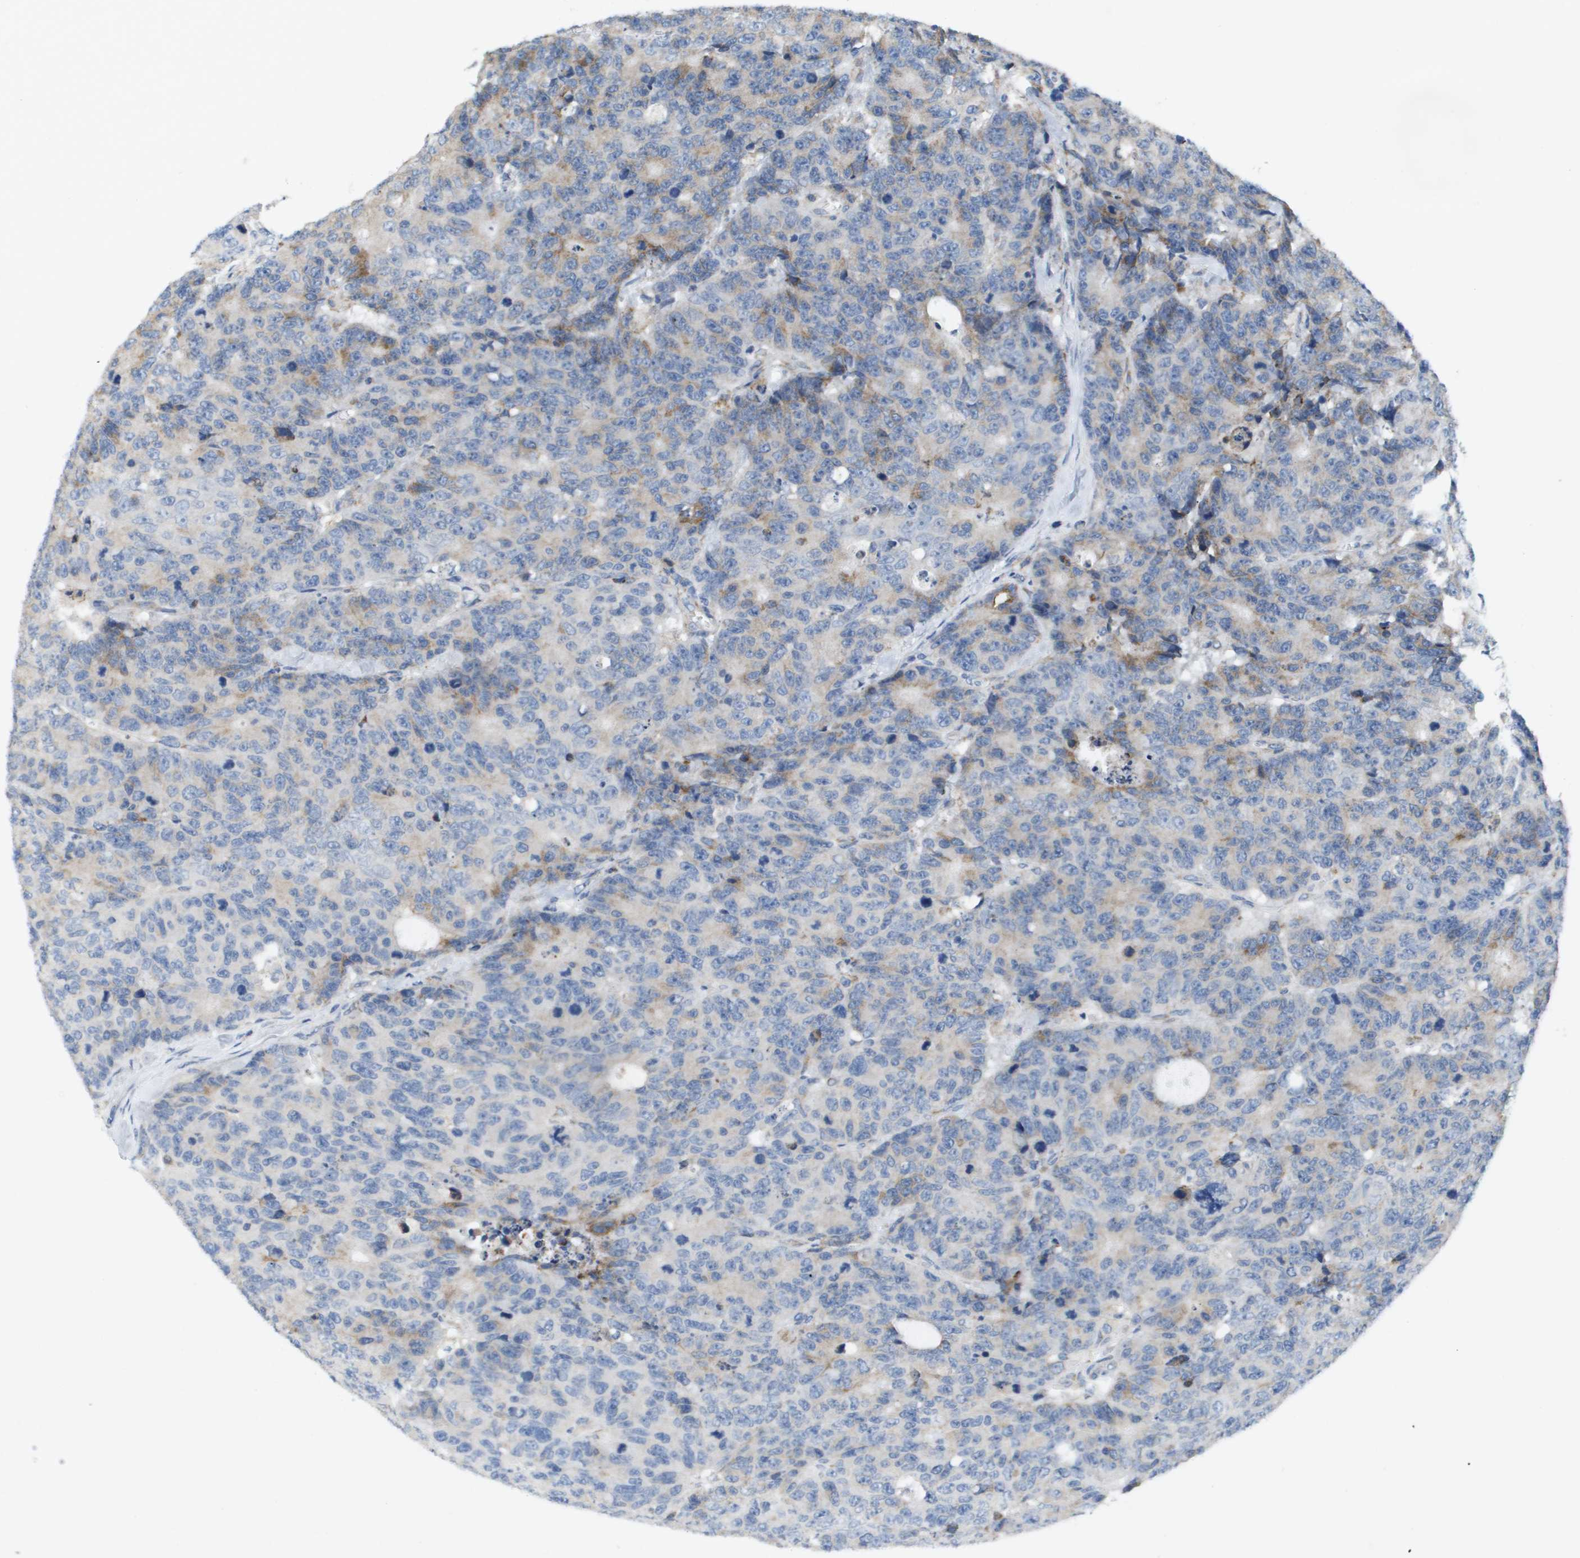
{"staining": {"intensity": "moderate", "quantity": "<25%", "location": "cytoplasmic/membranous"}, "tissue": "colorectal cancer", "cell_type": "Tumor cells", "image_type": "cancer", "snomed": [{"axis": "morphology", "description": "Adenocarcinoma, NOS"}, {"axis": "topography", "description": "Colon"}], "caption": "This is an image of immunohistochemistry (IHC) staining of colorectal cancer (adenocarcinoma), which shows moderate expression in the cytoplasmic/membranous of tumor cells.", "gene": "CD3G", "patient": {"sex": "female", "age": 86}}